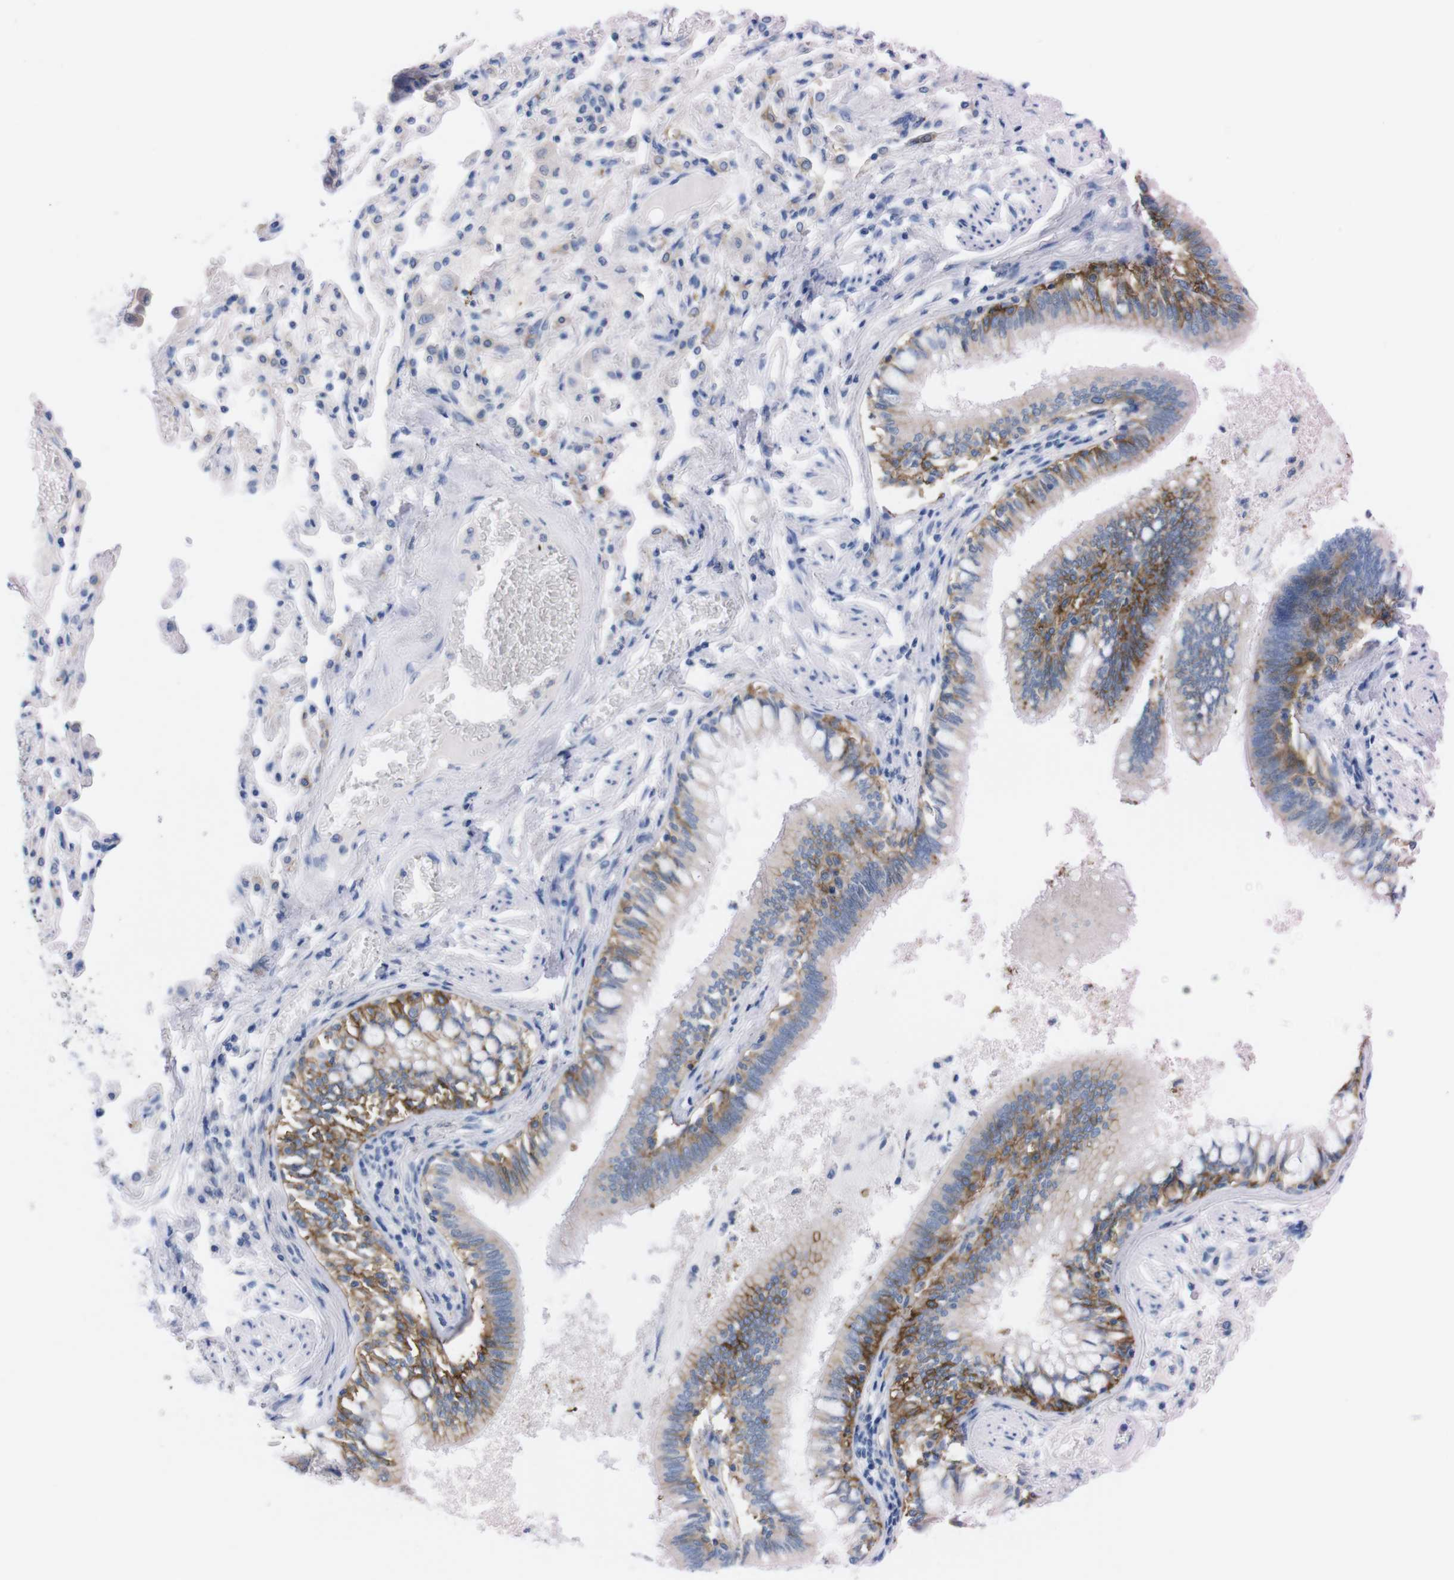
{"staining": {"intensity": "moderate", "quantity": ">75%", "location": "cytoplasmic/membranous"}, "tissue": "bronchus", "cell_type": "Respiratory epithelial cells", "image_type": "normal", "snomed": [{"axis": "morphology", "description": "Normal tissue, NOS"}, {"axis": "morphology", "description": "Inflammation, NOS"}, {"axis": "topography", "description": "Cartilage tissue"}, {"axis": "topography", "description": "Lung"}], "caption": "This is a photomicrograph of immunohistochemistry (IHC) staining of unremarkable bronchus, which shows moderate expression in the cytoplasmic/membranous of respiratory epithelial cells.", "gene": "TMEM243", "patient": {"sex": "male", "age": 71}}